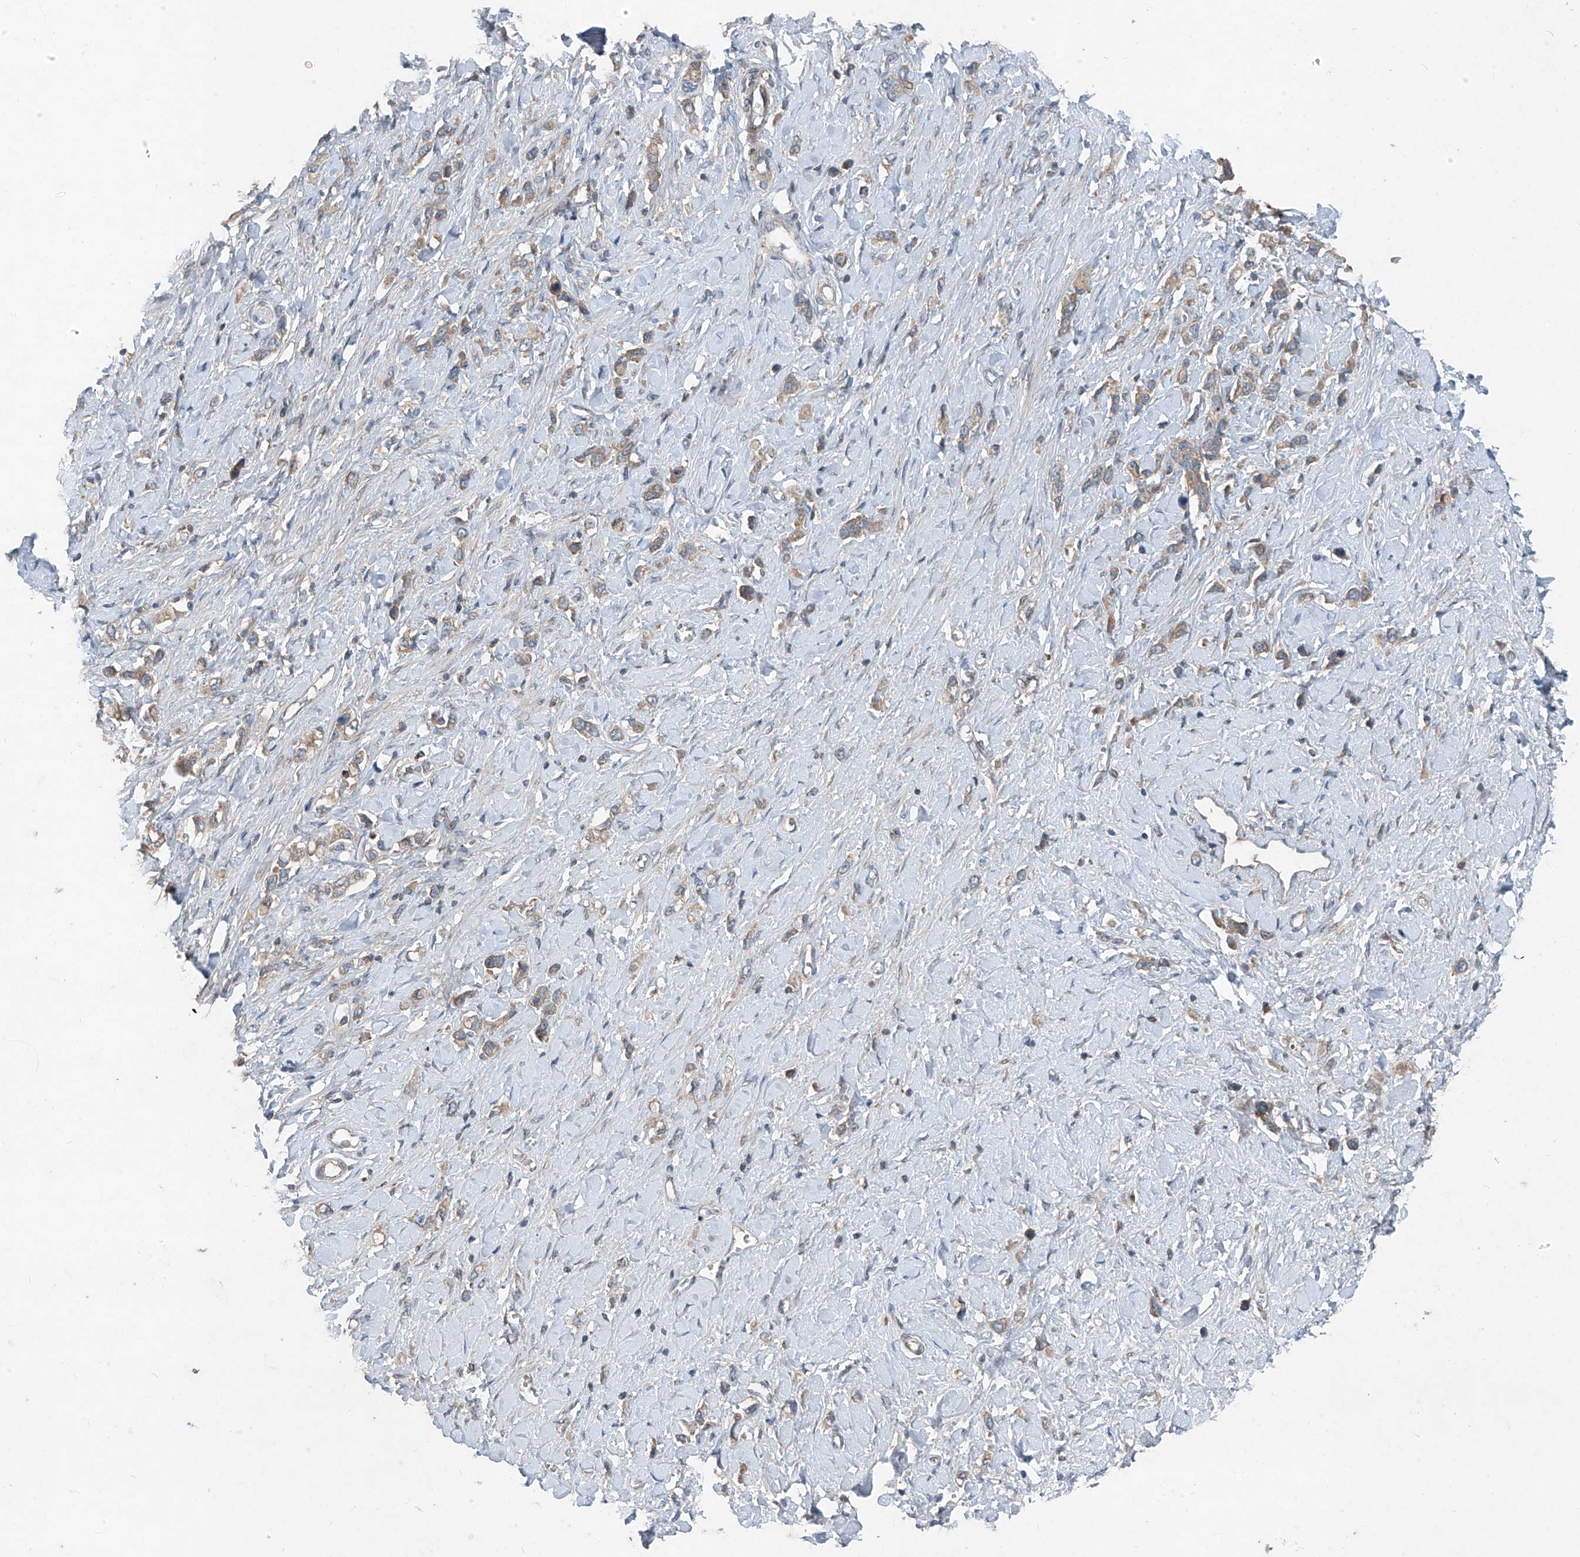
{"staining": {"intensity": "weak", "quantity": ">75%", "location": "cytoplasmic/membranous"}, "tissue": "stomach cancer", "cell_type": "Tumor cells", "image_type": "cancer", "snomed": [{"axis": "morphology", "description": "Normal tissue, NOS"}, {"axis": "morphology", "description": "Adenocarcinoma, NOS"}, {"axis": "topography", "description": "Stomach, upper"}, {"axis": "topography", "description": "Stomach"}], "caption": "About >75% of tumor cells in human adenocarcinoma (stomach) demonstrate weak cytoplasmic/membranous protein staining as visualized by brown immunohistochemical staining.", "gene": "FOXRED2", "patient": {"sex": "female", "age": 65}}